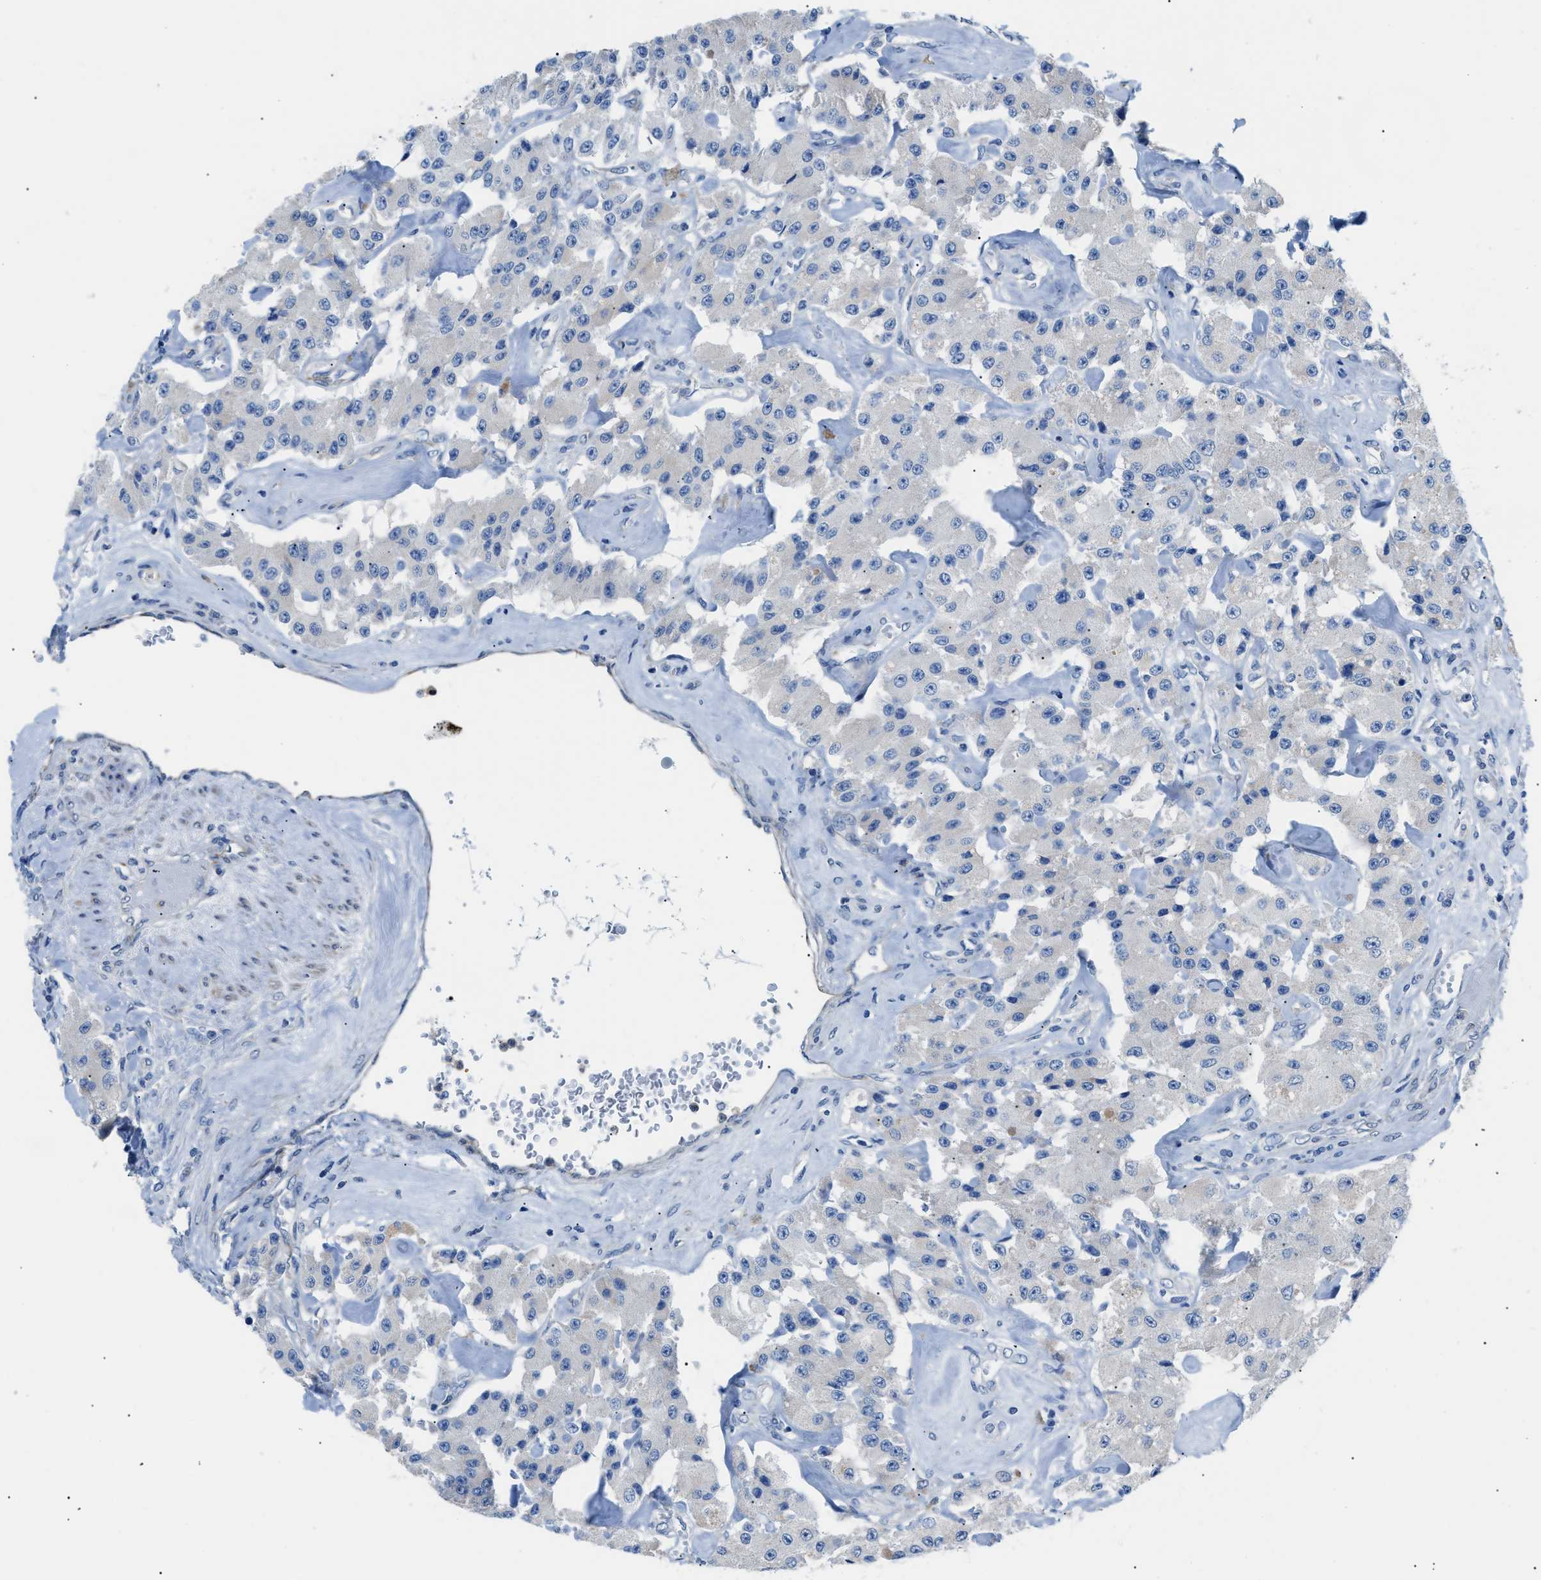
{"staining": {"intensity": "negative", "quantity": "none", "location": "none"}, "tissue": "carcinoid", "cell_type": "Tumor cells", "image_type": "cancer", "snomed": [{"axis": "morphology", "description": "Carcinoid, malignant, NOS"}, {"axis": "topography", "description": "Pancreas"}], "caption": "This is an immunohistochemistry (IHC) photomicrograph of human carcinoid (malignant). There is no staining in tumor cells.", "gene": "ITPR1", "patient": {"sex": "male", "age": 41}}